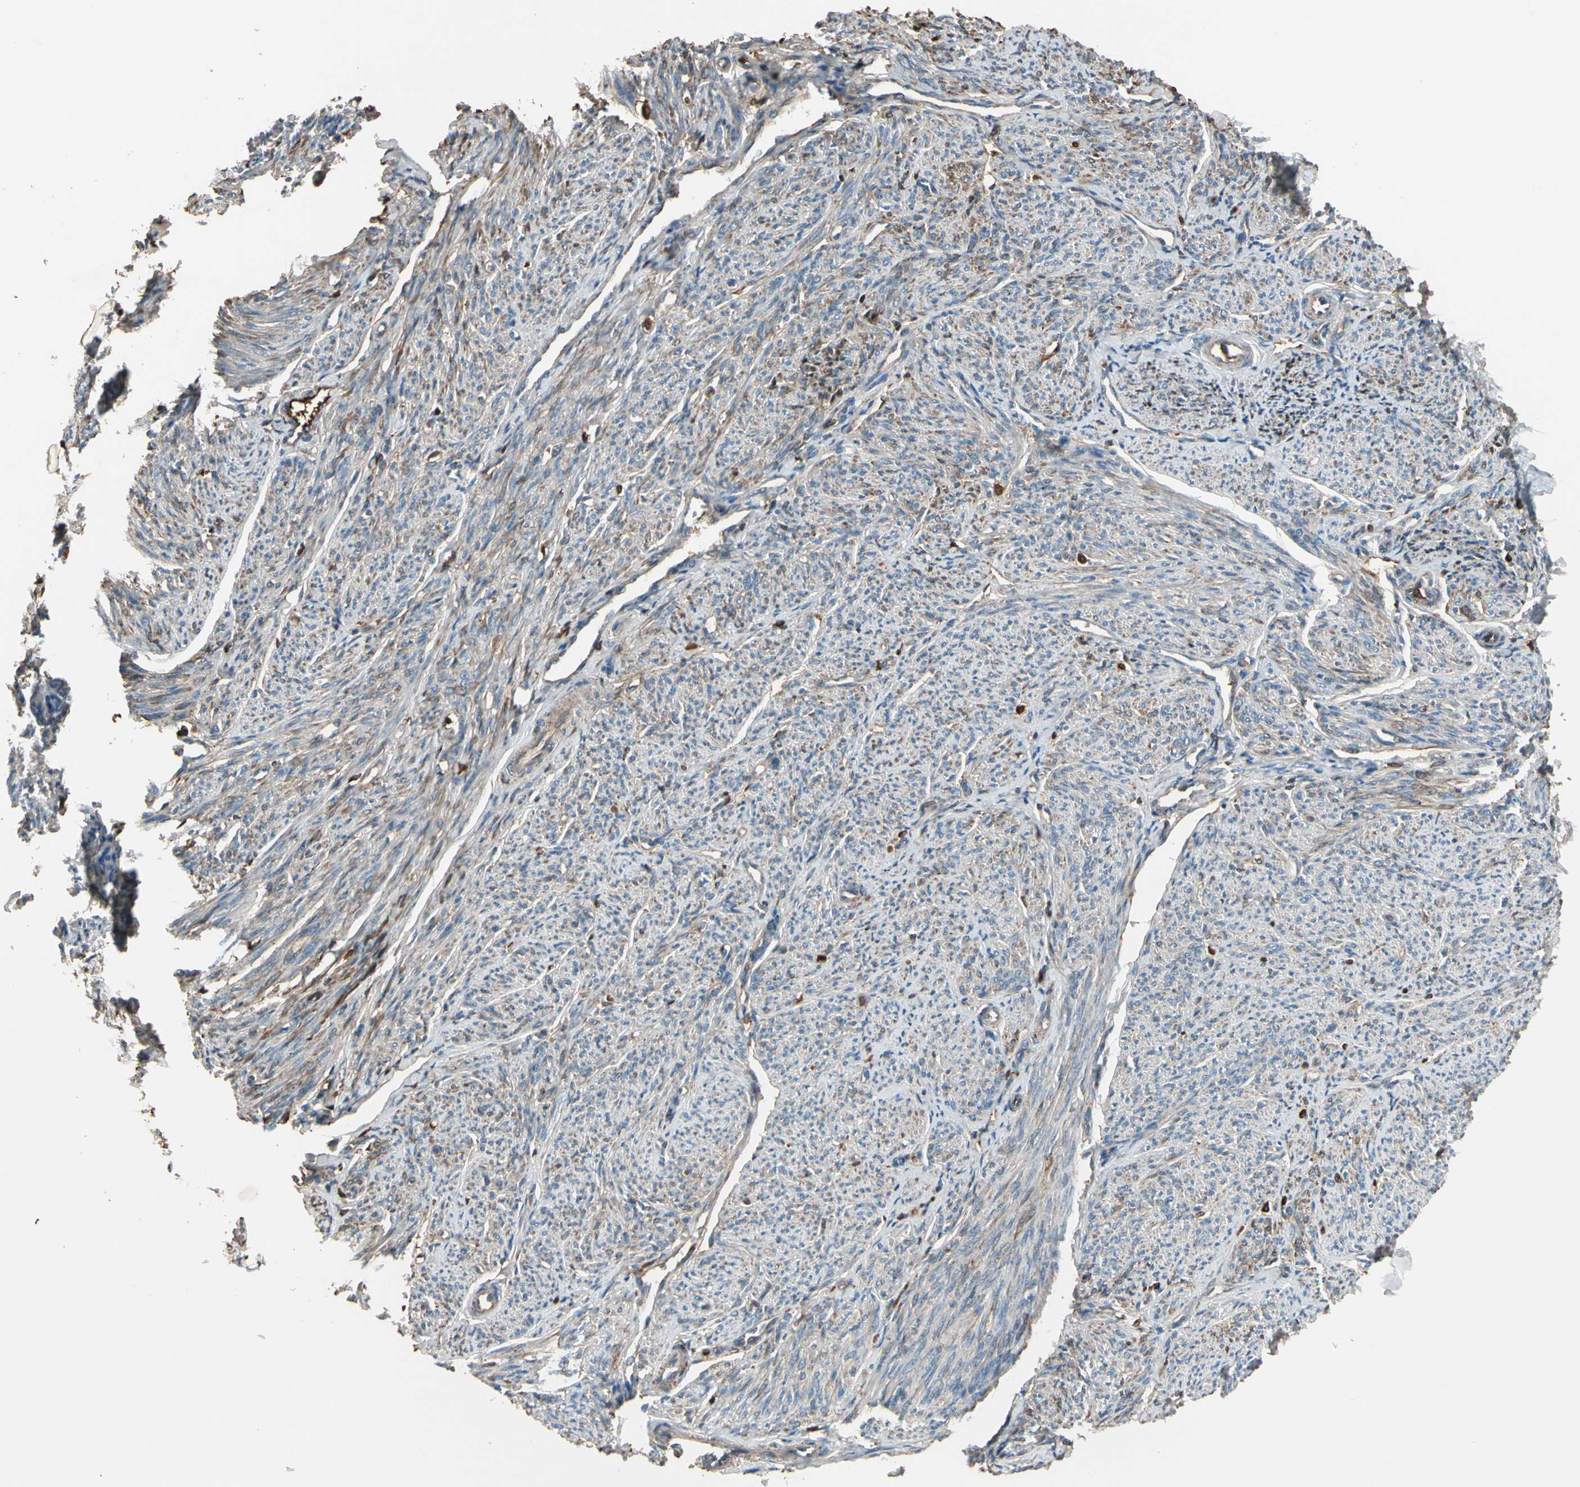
{"staining": {"intensity": "weak", "quantity": ">75%", "location": "cytoplasmic/membranous"}, "tissue": "smooth muscle", "cell_type": "Smooth muscle cells", "image_type": "normal", "snomed": [{"axis": "morphology", "description": "Normal tissue, NOS"}, {"axis": "topography", "description": "Smooth muscle"}], "caption": "Unremarkable smooth muscle demonstrates weak cytoplasmic/membranous positivity in approximately >75% of smooth muscle cells The protein of interest is shown in brown color, while the nuclei are stained blue..", "gene": "STX11", "patient": {"sex": "female", "age": 65}}